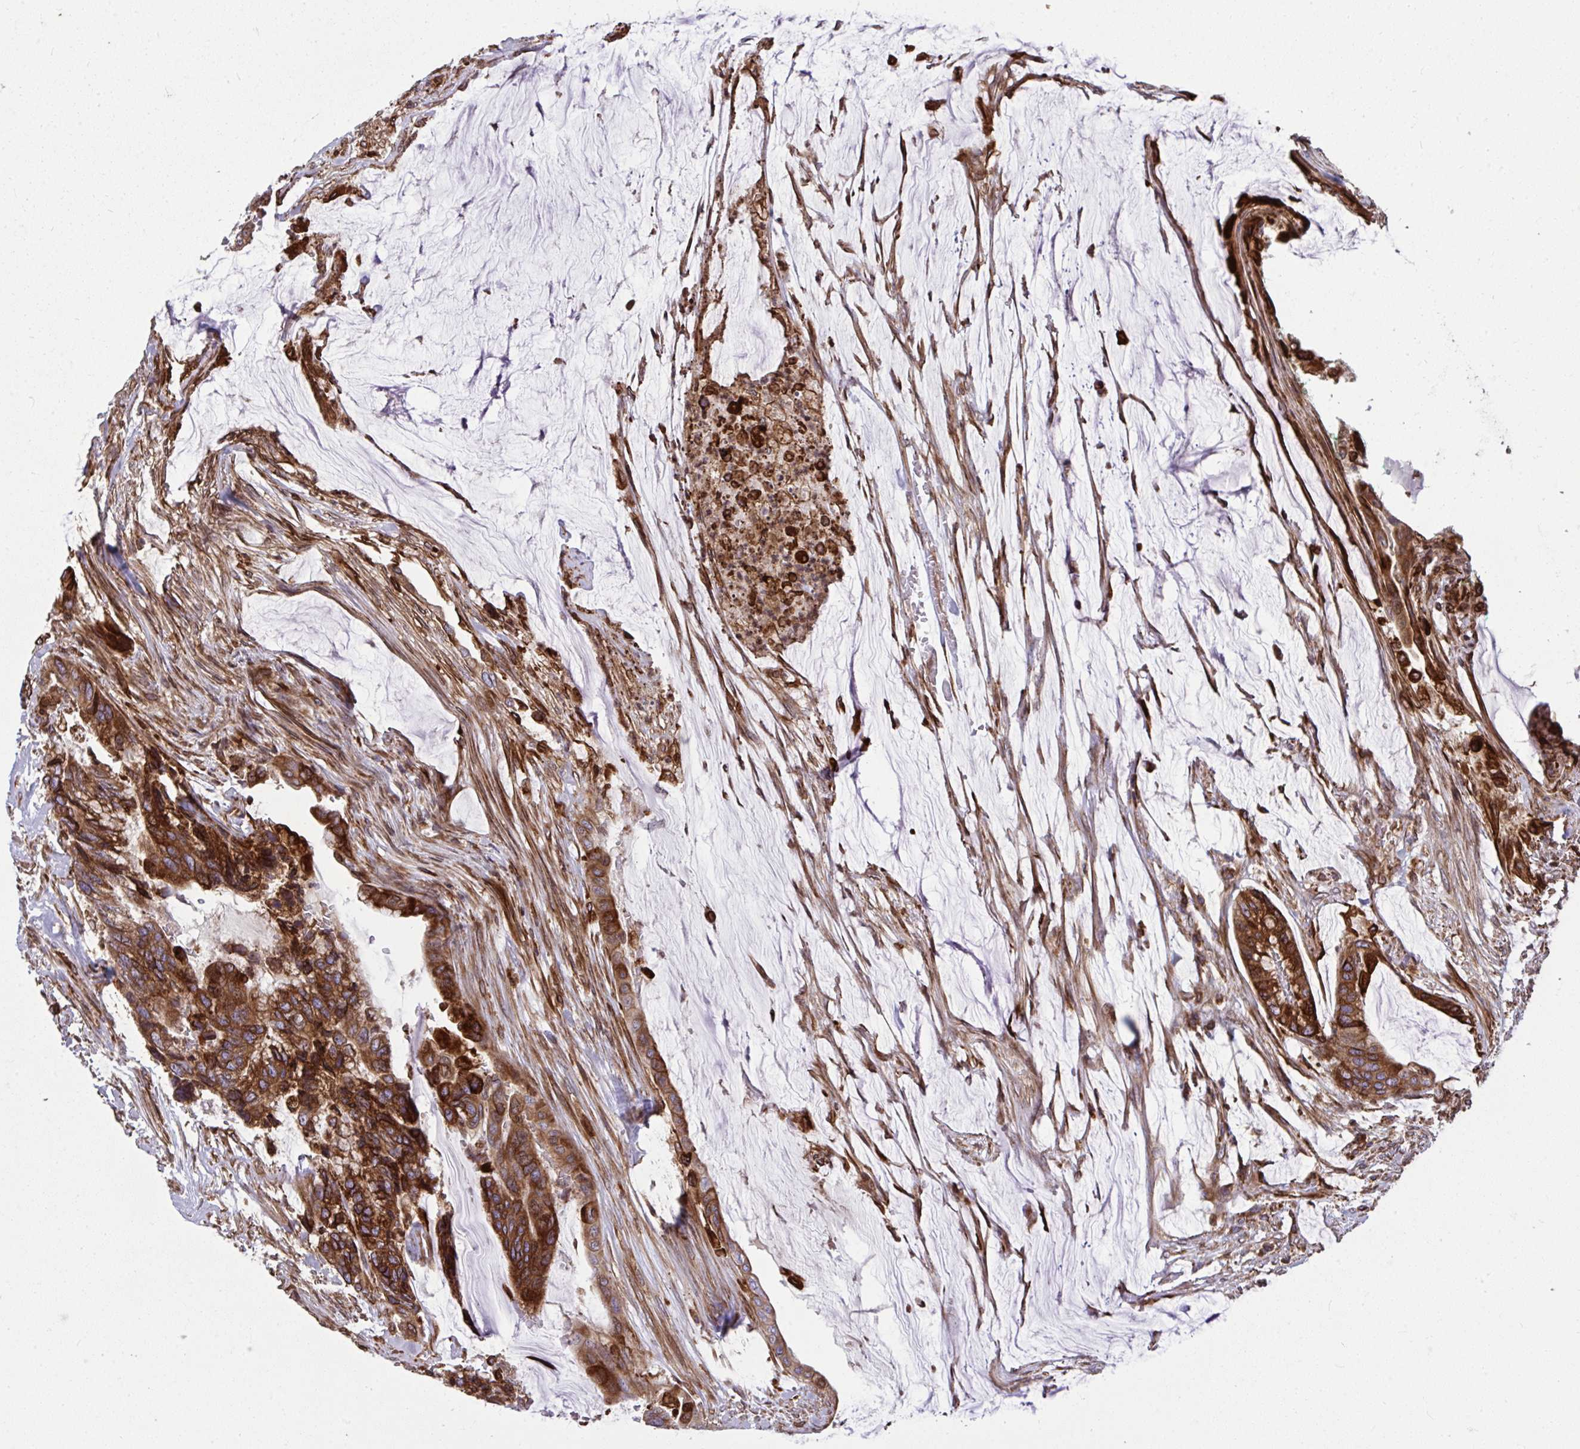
{"staining": {"intensity": "strong", "quantity": ">75%", "location": "cytoplasmic/membranous"}, "tissue": "colorectal cancer", "cell_type": "Tumor cells", "image_type": "cancer", "snomed": [{"axis": "morphology", "description": "Adenocarcinoma, NOS"}, {"axis": "topography", "description": "Rectum"}], "caption": "An immunohistochemistry image of tumor tissue is shown. Protein staining in brown highlights strong cytoplasmic/membranous positivity in colorectal cancer (adenocarcinoma) within tumor cells.", "gene": "STIM2", "patient": {"sex": "female", "age": 59}}